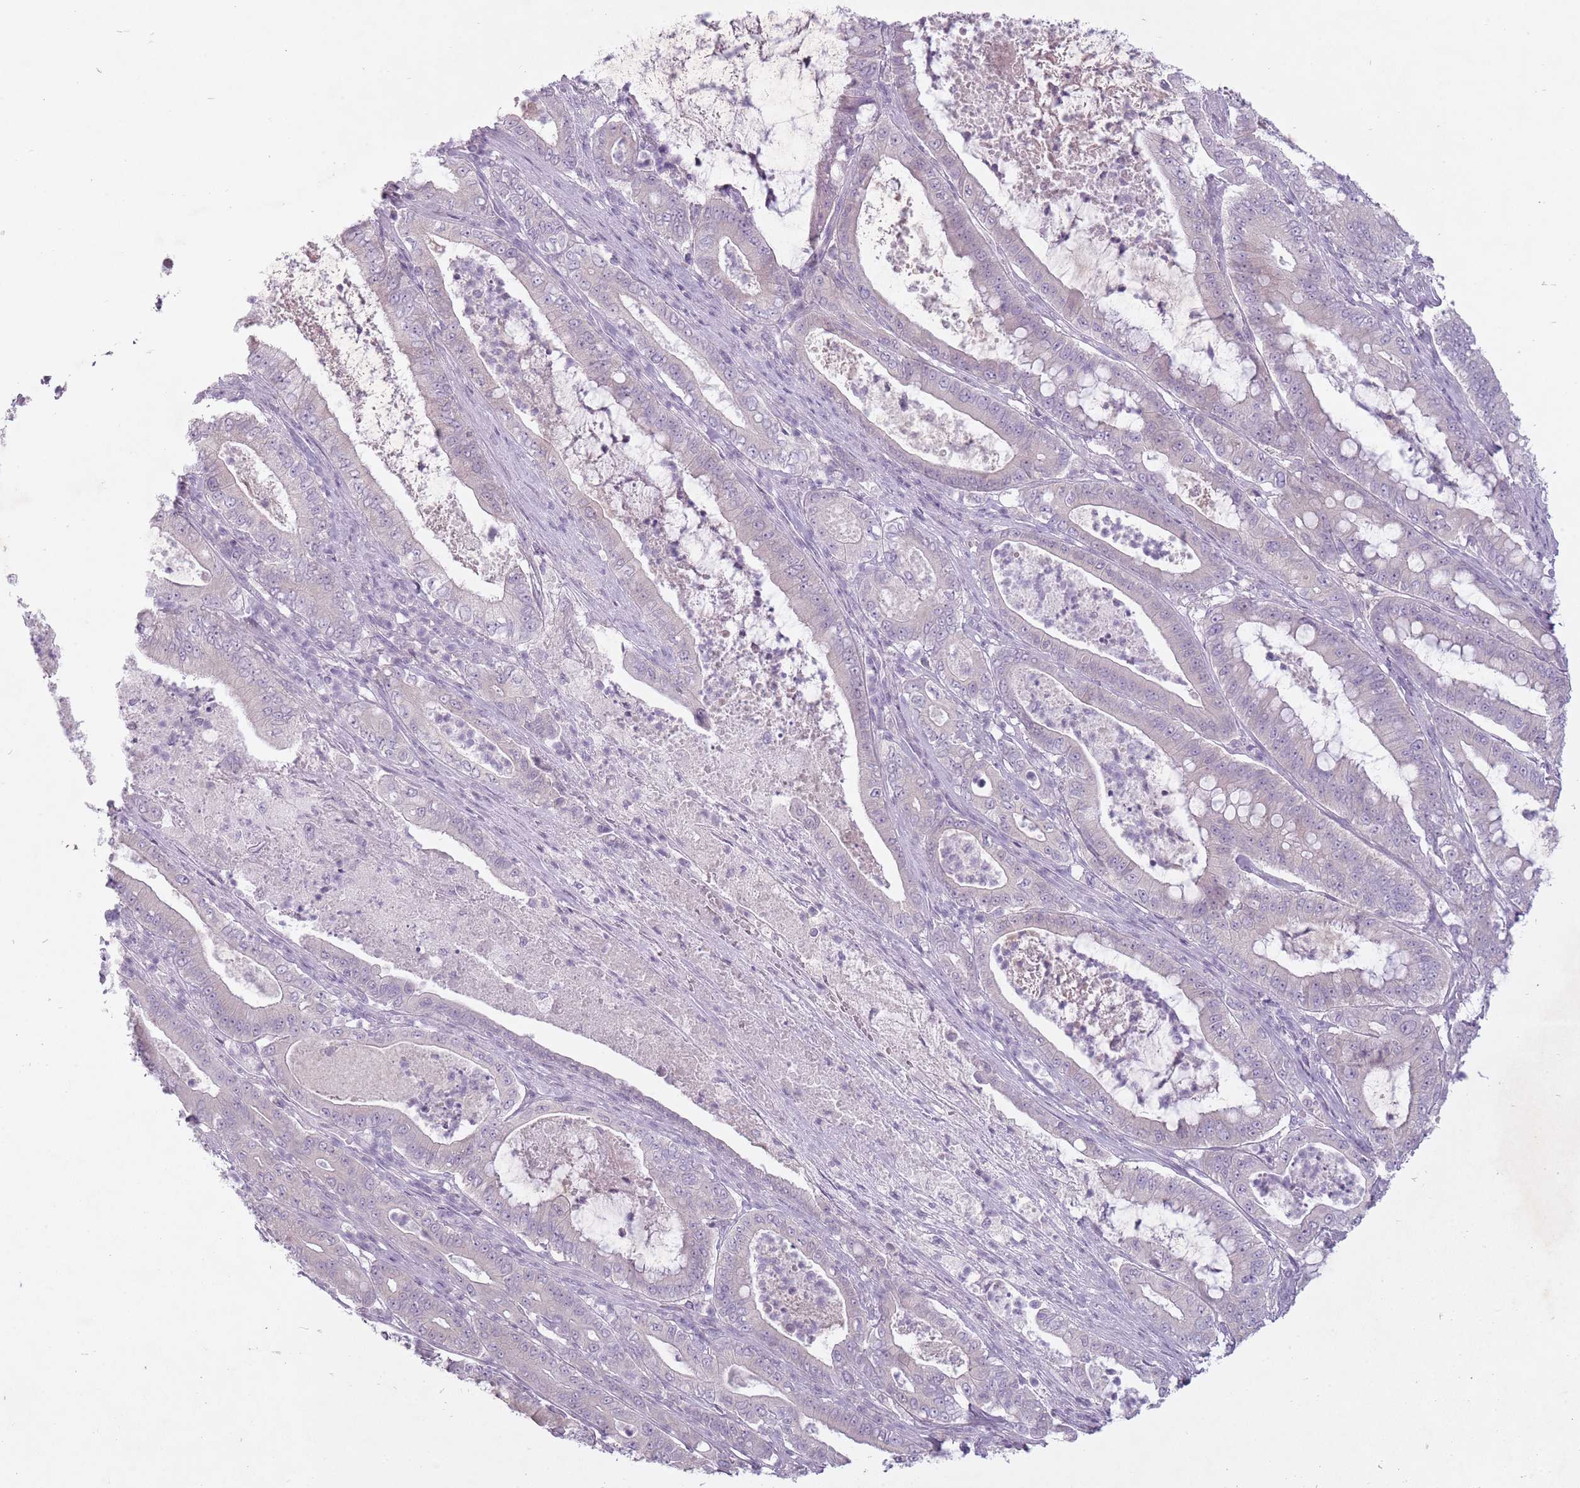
{"staining": {"intensity": "negative", "quantity": "none", "location": "none"}, "tissue": "pancreatic cancer", "cell_type": "Tumor cells", "image_type": "cancer", "snomed": [{"axis": "morphology", "description": "Adenocarcinoma, NOS"}, {"axis": "topography", "description": "Pancreas"}], "caption": "This photomicrograph is of pancreatic cancer stained with immunohistochemistry (IHC) to label a protein in brown with the nuclei are counter-stained blue. There is no staining in tumor cells. (DAB (3,3'-diaminobenzidine) immunohistochemistry with hematoxylin counter stain).", "gene": "FAM43B", "patient": {"sex": "male", "age": 71}}